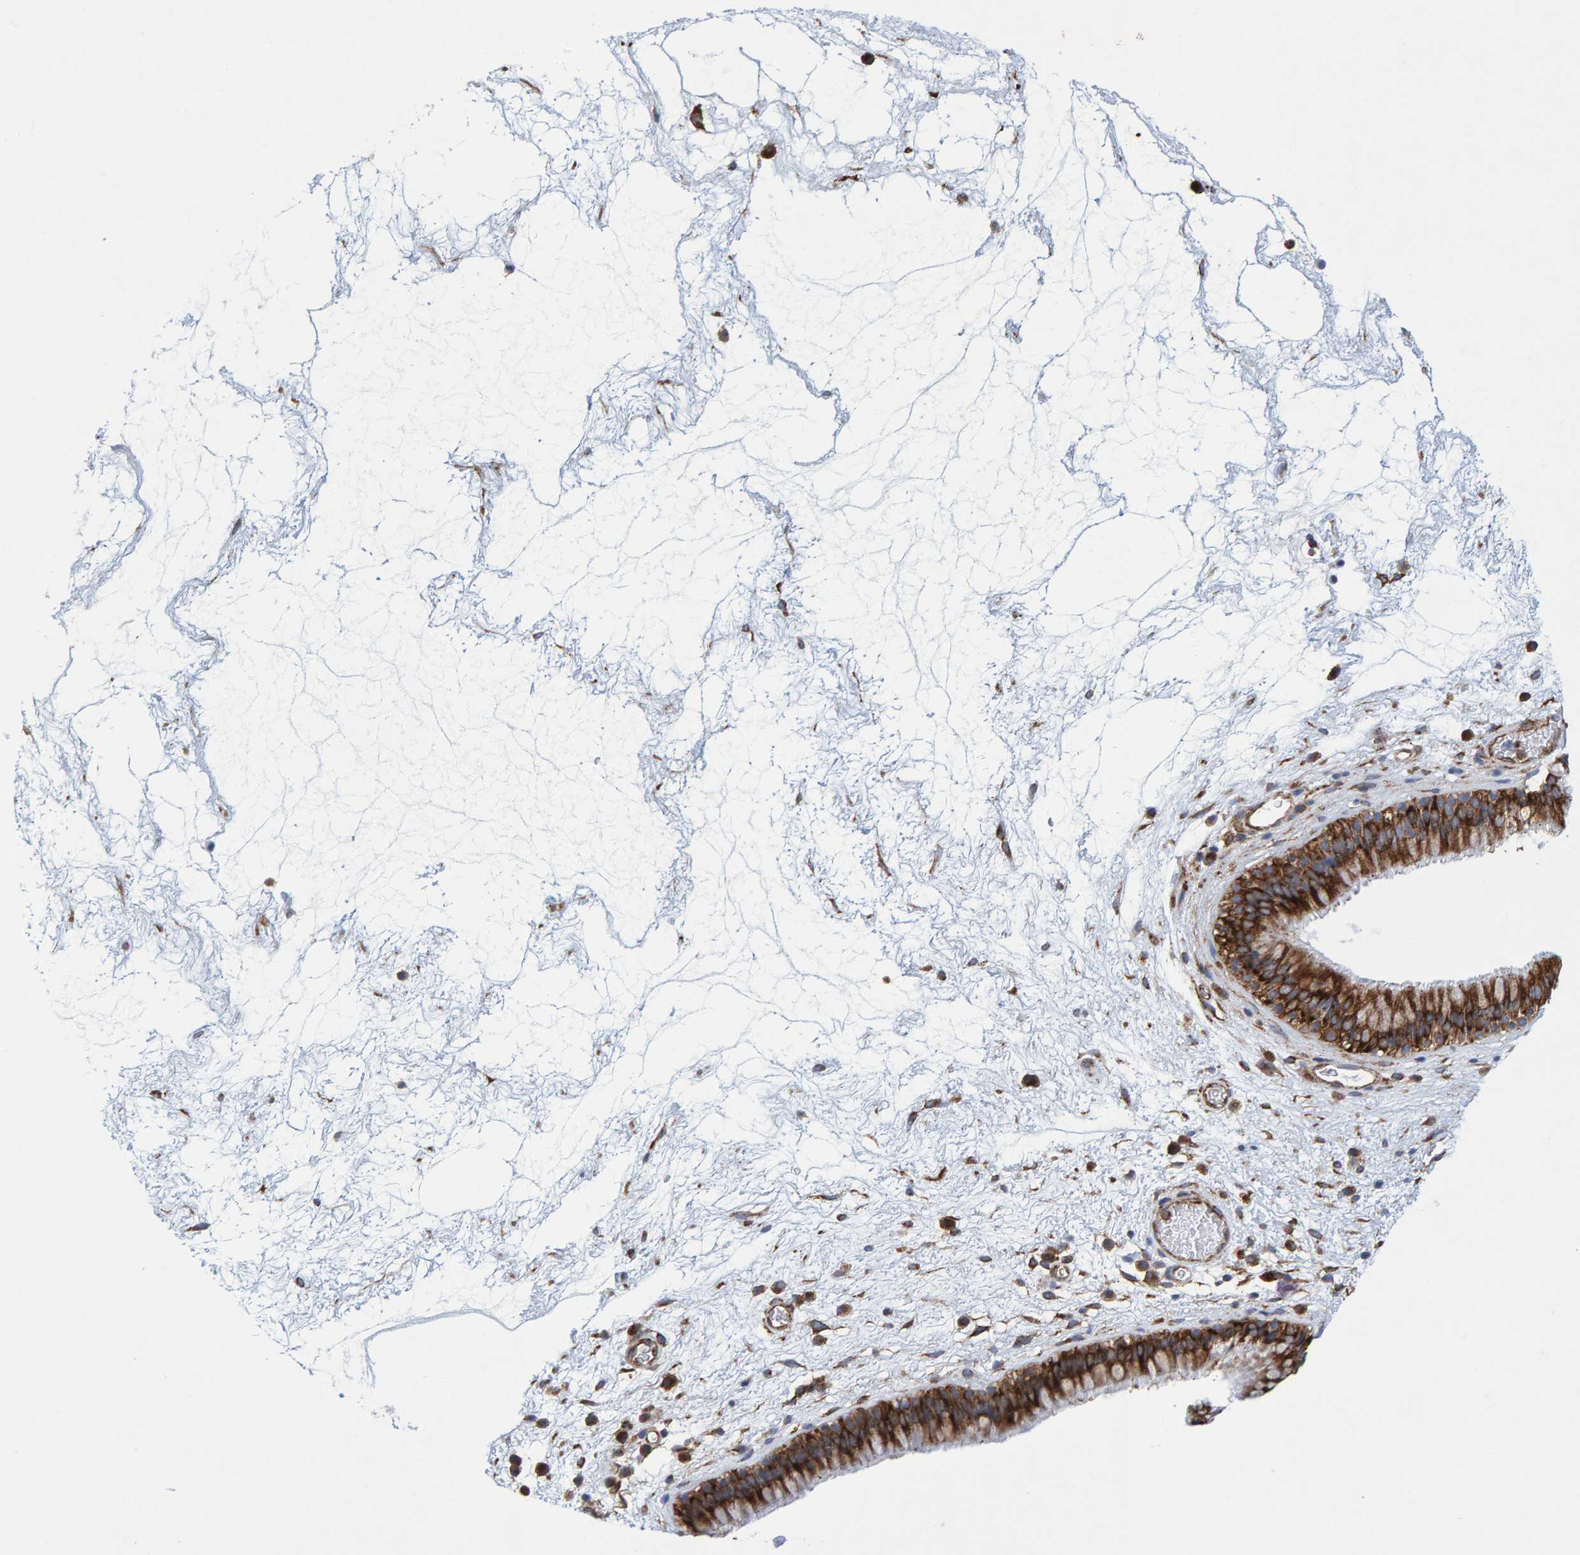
{"staining": {"intensity": "strong", "quantity": ">75%", "location": "cytoplasmic/membranous"}, "tissue": "nasopharynx", "cell_type": "Respiratory epithelial cells", "image_type": "normal", "snomed": [{"axis": "morphology", "description": "Normal tissue, NOS"}, {"axis": "morphology", "description": "Inflammation, NOS"}, {"axis": "topography", "description": "Nasopharynx"}], "caption": "Immunohistochemistry (IHC) photomicrograph of benign human nasopharynx stained for a protein (brown), which exhibits high levels of strong cytoplasmic/membranous expression in about >75% of respiratory epithelial cells.", "gene": "MVP", "patient": {"sex": "male", "age": 48}}